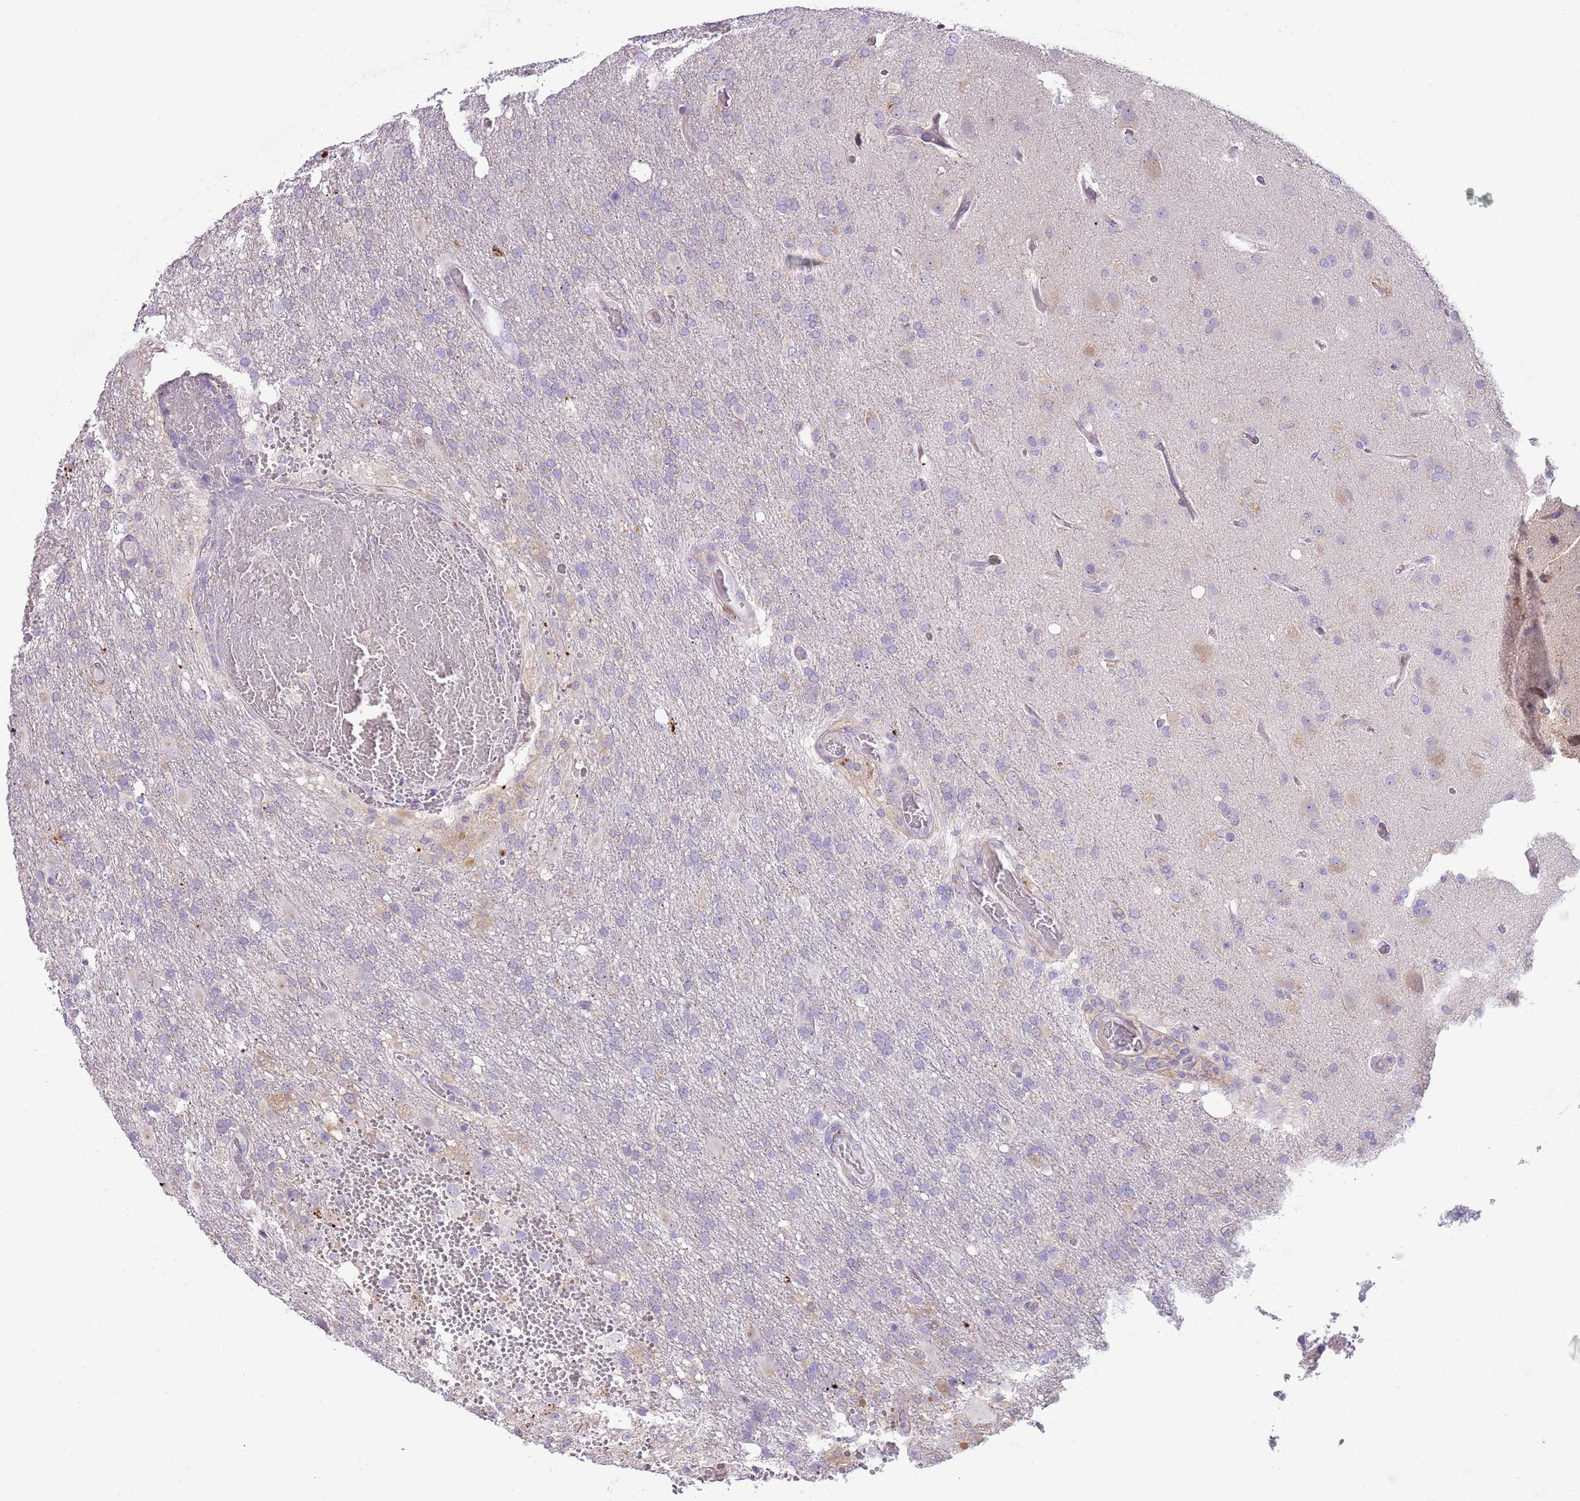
{"staining": {"intensity": "negative", "quantity": "none", "location": "none"}, "tissue": "glioma", "cell_type": "Tumor cells", "image_type": "cancer", "snomed": [{"axis": "morphology", "description": "Glioma, malignant, High grade"}, {"axis": "topography", "description": "Brain"}], "caption": "IHC of human glioma demonstrates no staining in tumor cells. (Stains: DAB immunohistochemistry (IHC) with hematoxylin counter stain, Microscopy: brightfield microscopy at high magnification).", "gene": "ABHD17C", "patient": {"sex": "female", "age": 74}}